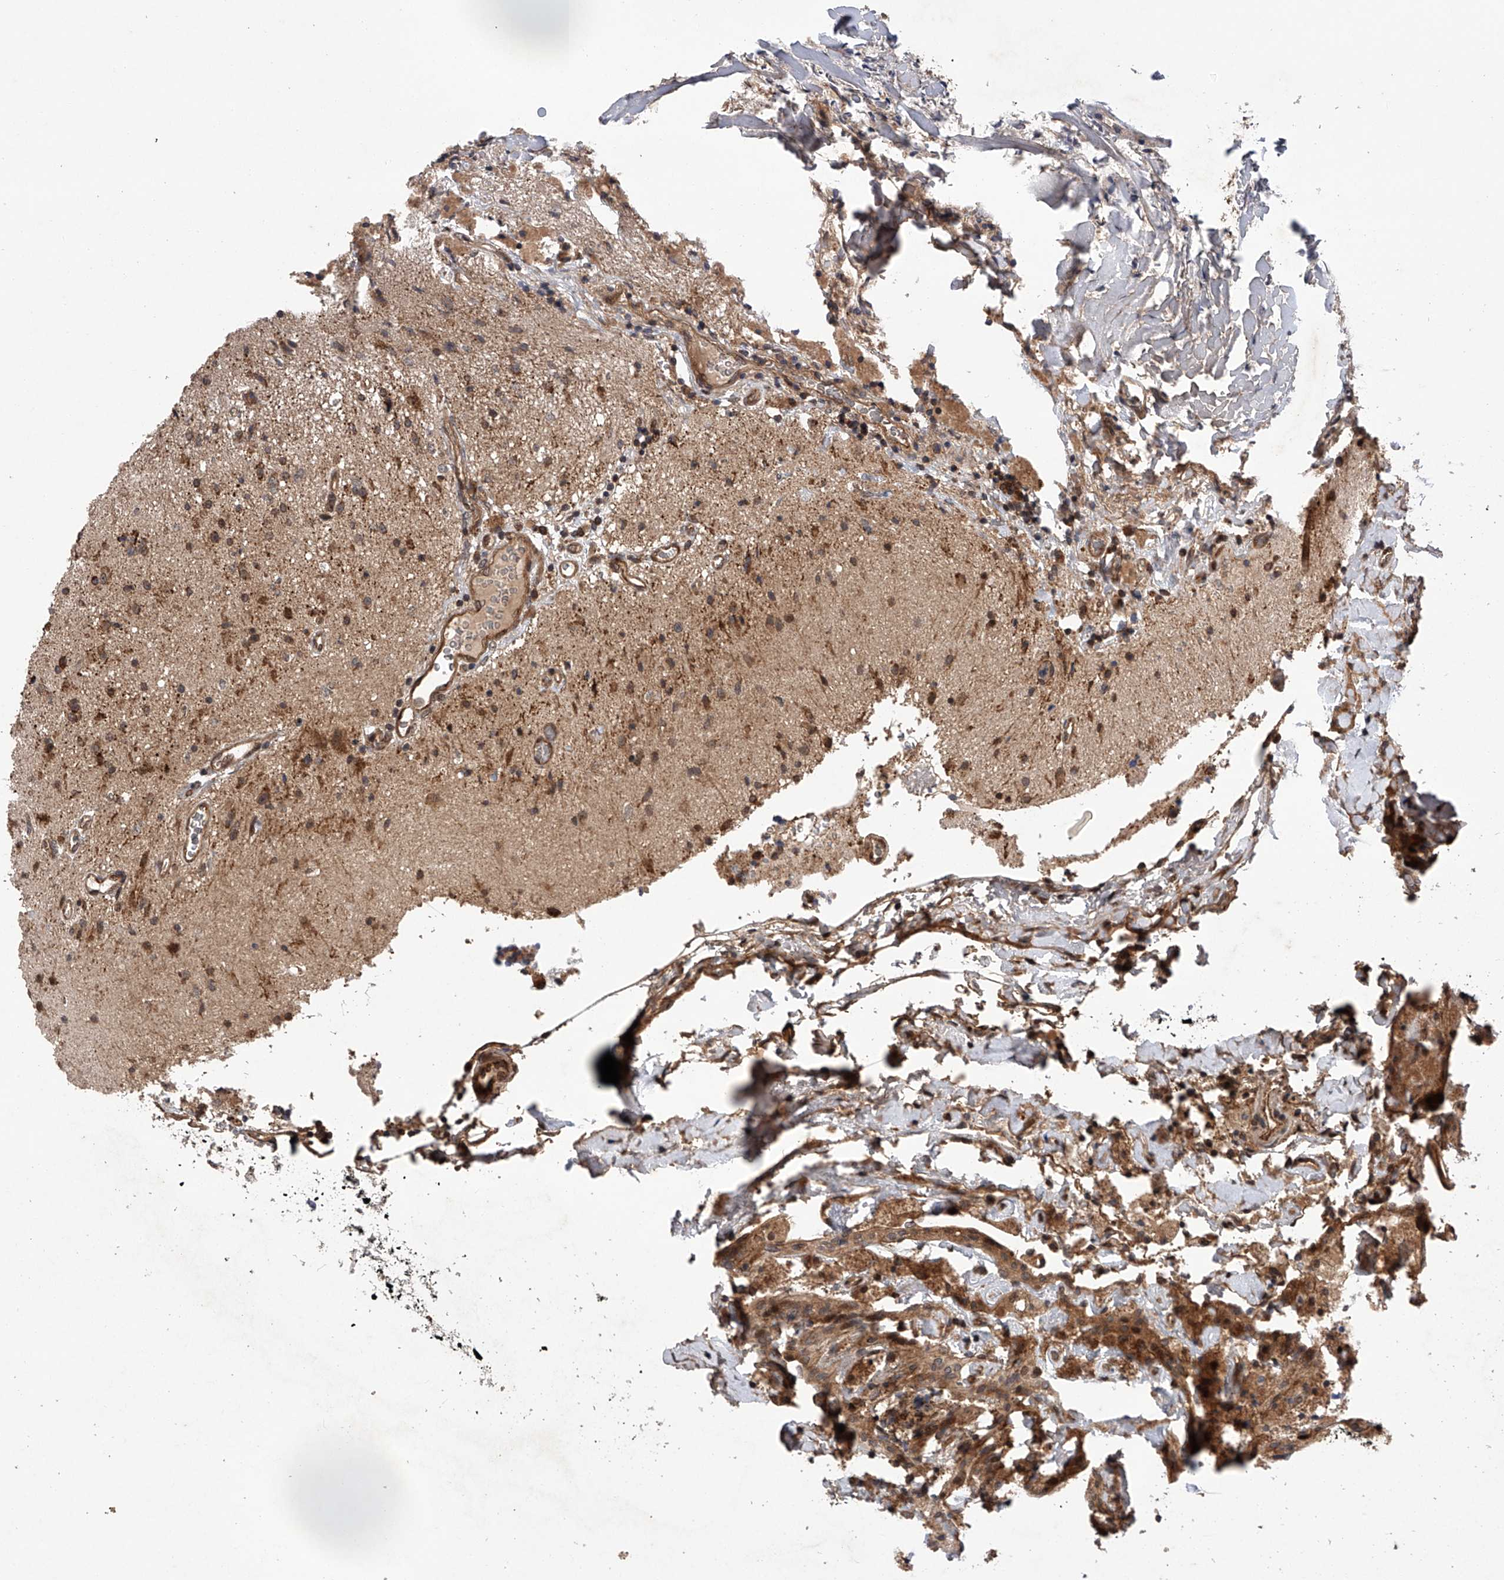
{"staining": {"intensity": "moderate", "quantity": ">75%", "location": "cytoplasmic/membranous"}, "tissue": "glioma", "cell_type": "Tumor cells", "image_type": "cancer", "snomed": [{"axis": "morphology", "description": "Glioma, malignant, High grade"}, {"axis": "topography", "description": "Brain"}], "caption": "Human glioma stained for a protein (brown) exhibits moderate cytoplasmic/membranous positive expression in about >75% of tumor cells.", "gene": "MAP3K11", "patient": {"sex": "male", "age": 34}}